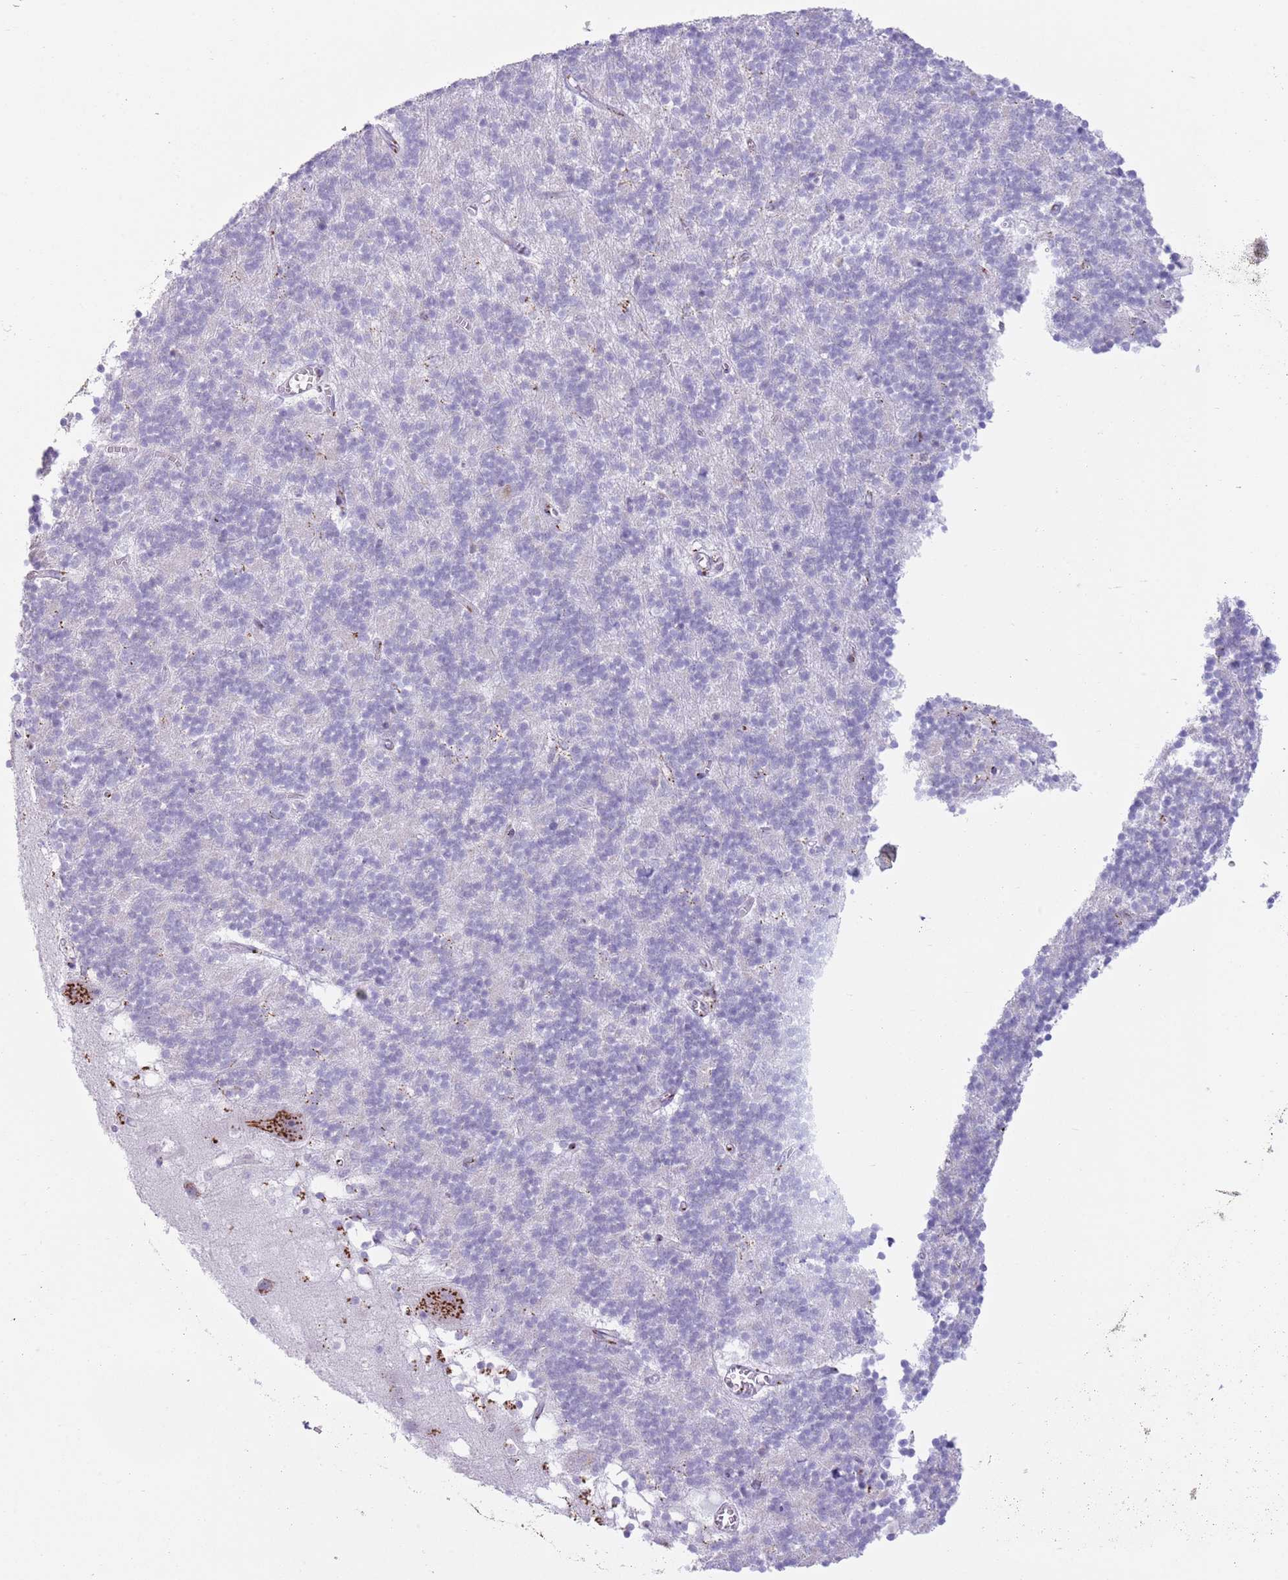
{"staining": {"intensity": "negative", "quantity": "none", "location": "none"}, "tissue": "cerebellum", "cell_type": "Cells in granular layer", "image_type": "normal", "snomed": [{"axis": "morphology", "description": "Normal tissue, NOS"}, {"axis": "topography", "description": "Cerebellum"}], "caption": "IHC of normal human cerebellum shows no staining in cells in granular layer.", "gene": "C20orf96", "patient": {"sex": "male", "age": 54}}